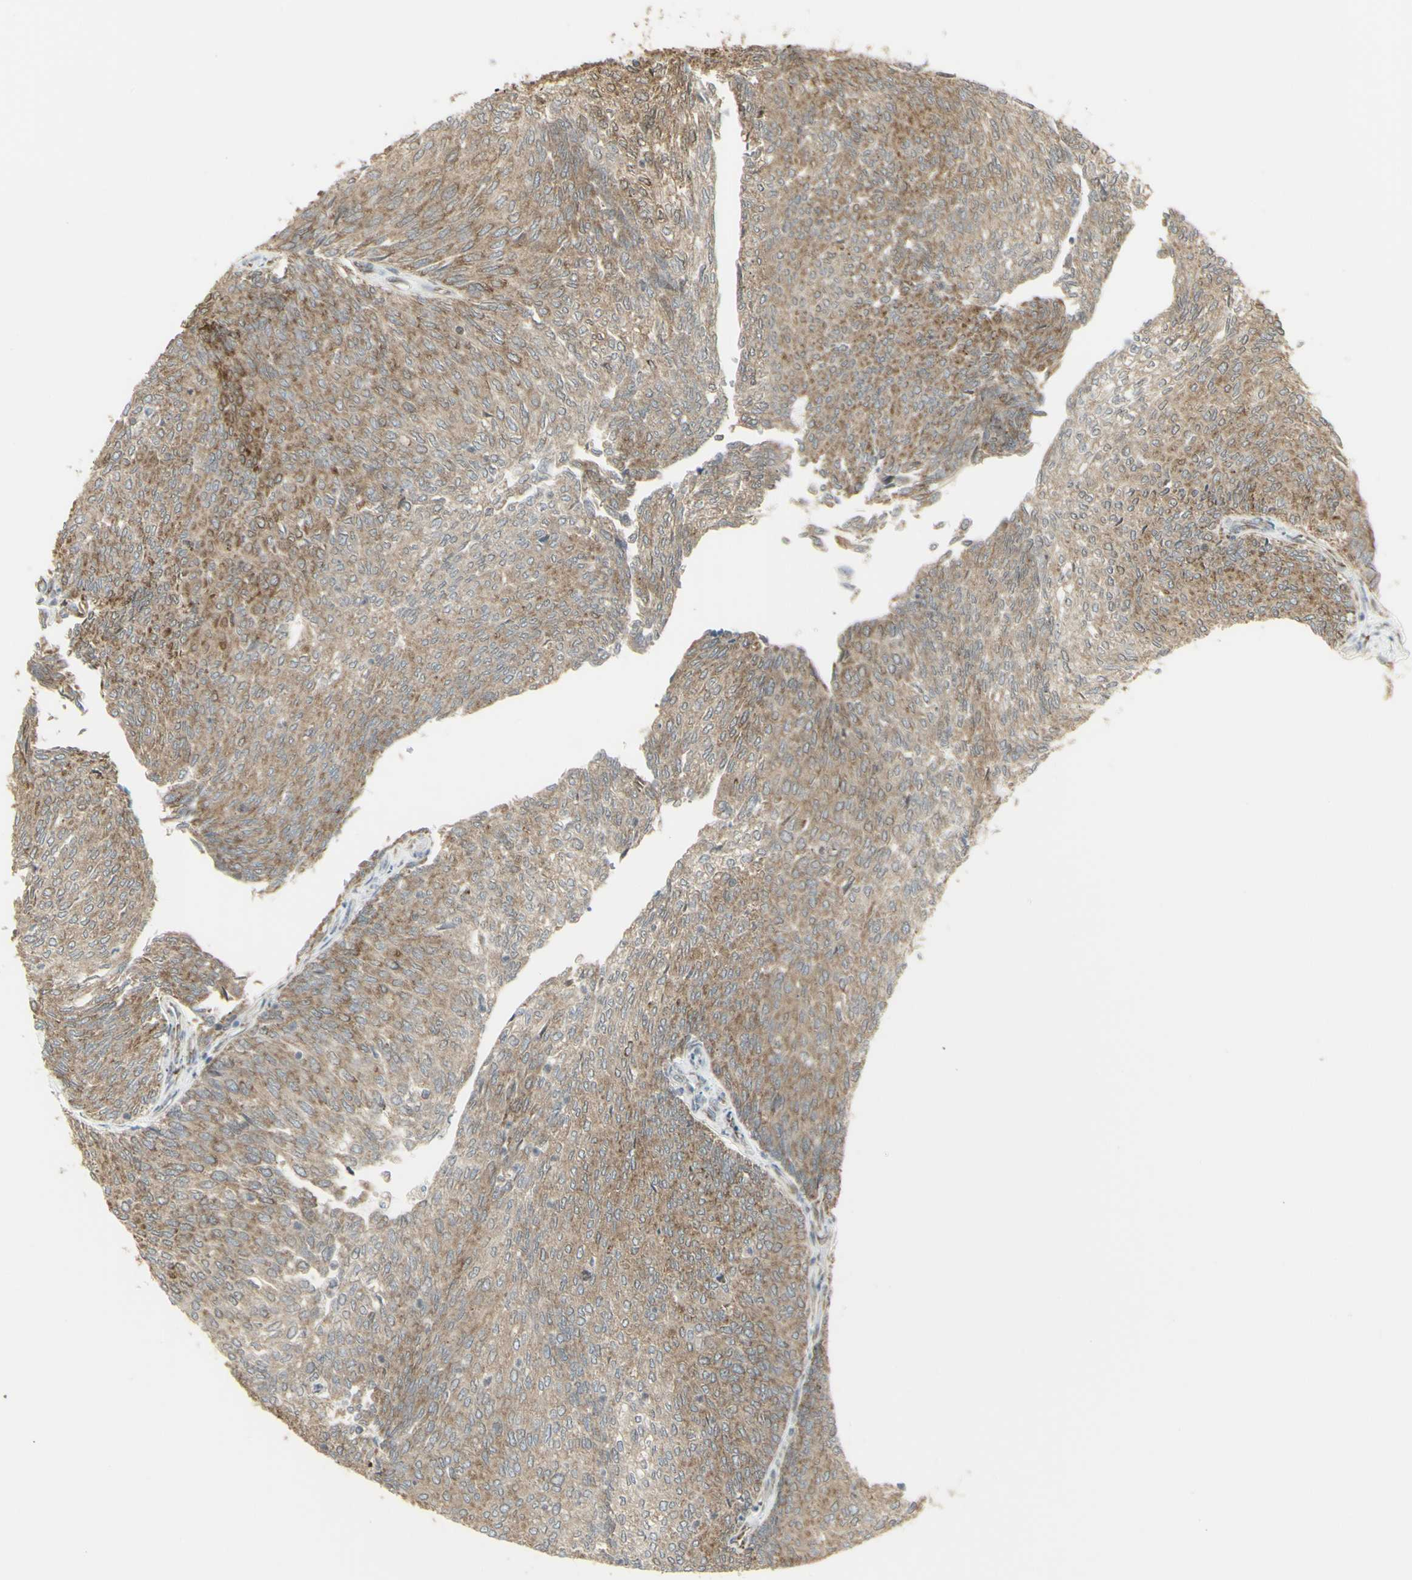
{"staining": {"intensity": "moderate", "quantity": ">75%", "location": "cytoplasmic/membranous"}, "tissue": "urothelial cancer", "cell_type": "Tumor cells", "image_type": "cancer", "snomed": [{"axis": "morphology", "description": "Urothelial carcinoma, Low grade"}, {"axis": "topography", "description": "Urinary bladder"}], "caption": "Immunohistochemistry micrograph of low-grade urothelial carcinoma stained for a protein (brown), which shows medium levels of moderate cytoplasmic/membranous staining in about >75% of tumor cells.", "gene": "FKBP3", "patient": {"sex": "female", "age": 79}}